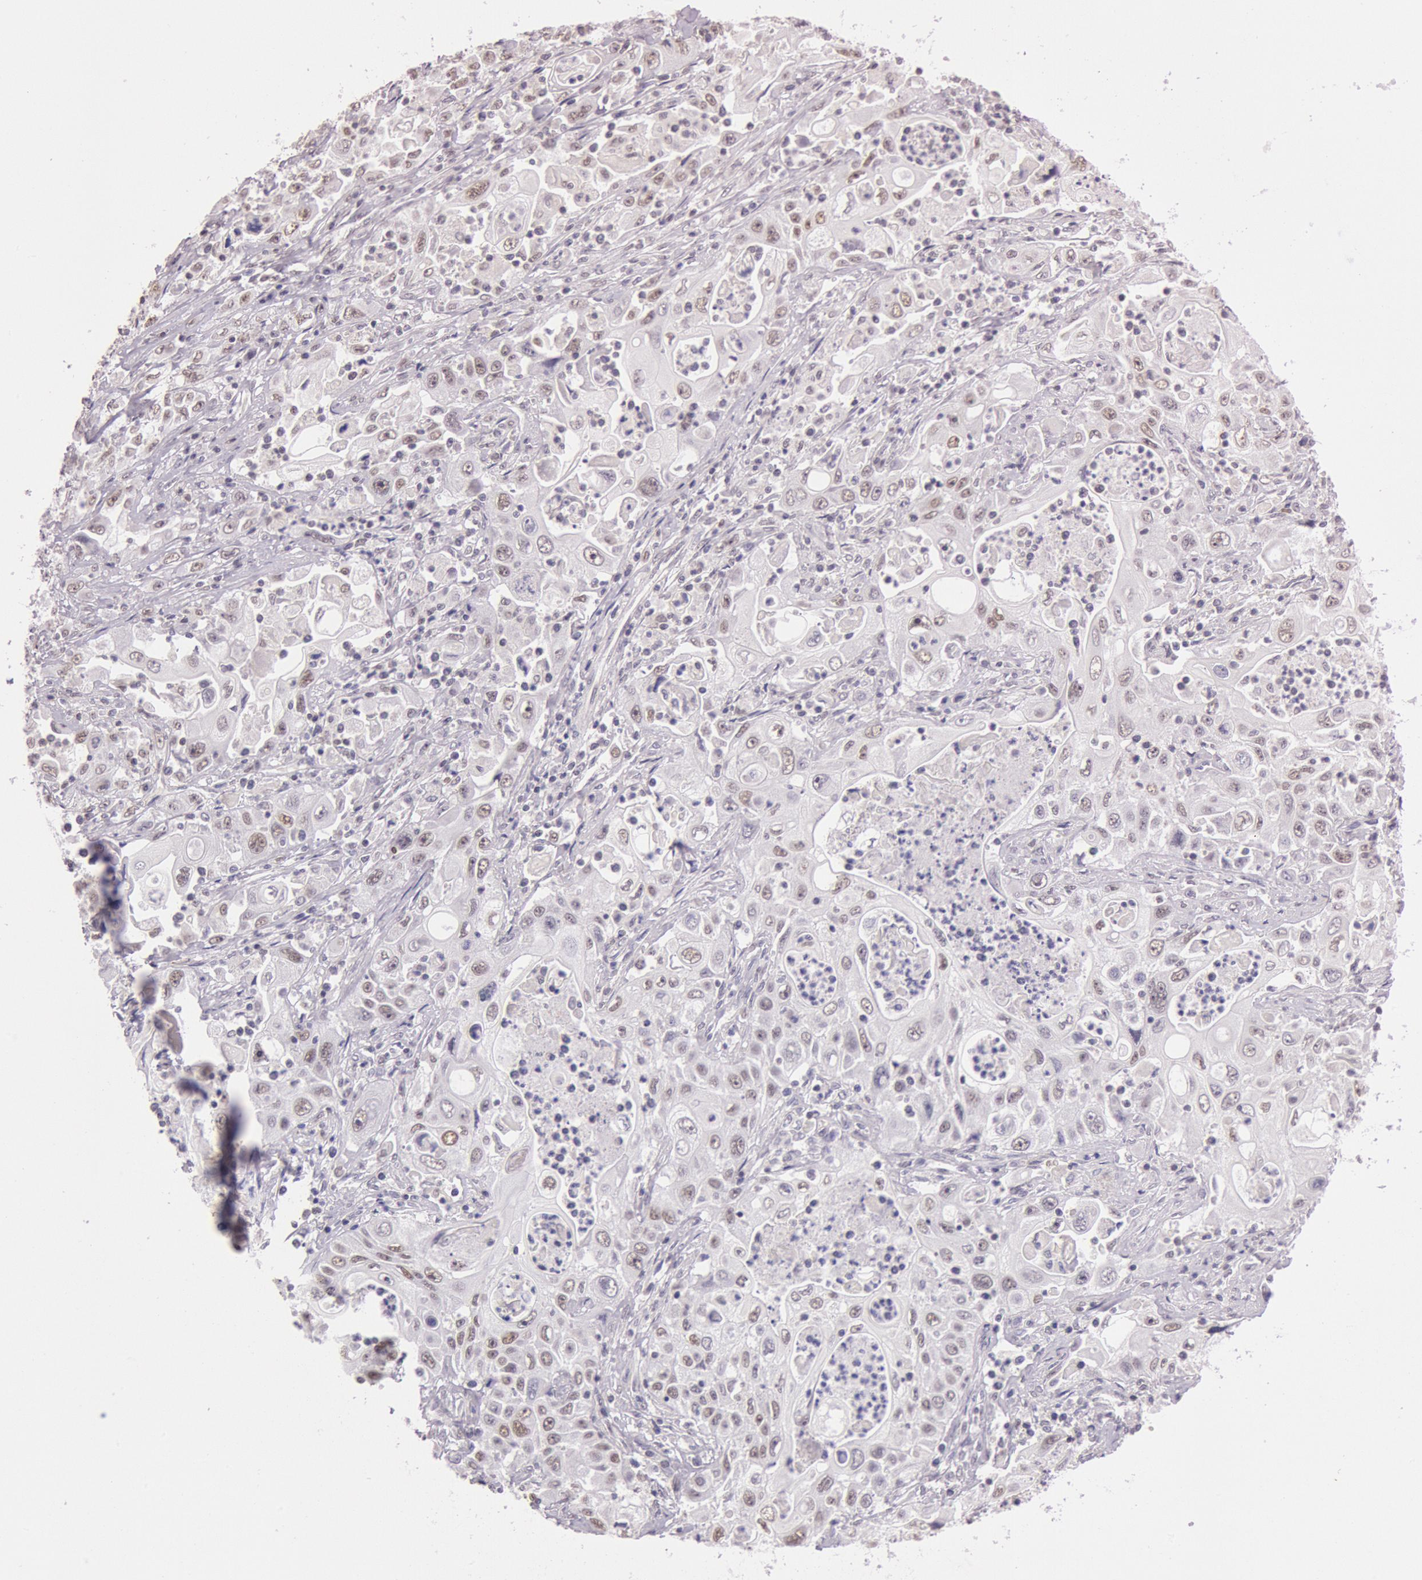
{"staining": {"intensity": "weak", "quantity": "<25%", "location": "nuclear"}, "tissue": "pancreatic cancer", "cell_type": "Tumor cells", "image_type": "cancer", "snomed": [{"axis": "morphology", "description": "Adenocarcinoma, NOS"}, {"axis": "topography", "description": "Pancreas"}], "caption": "The micrograph demonstrates no significant staining in tumor cells of pancreatic adenocarcinoma.", "gene": "TASL", "patient": {"sex": "male", "age": 70}}